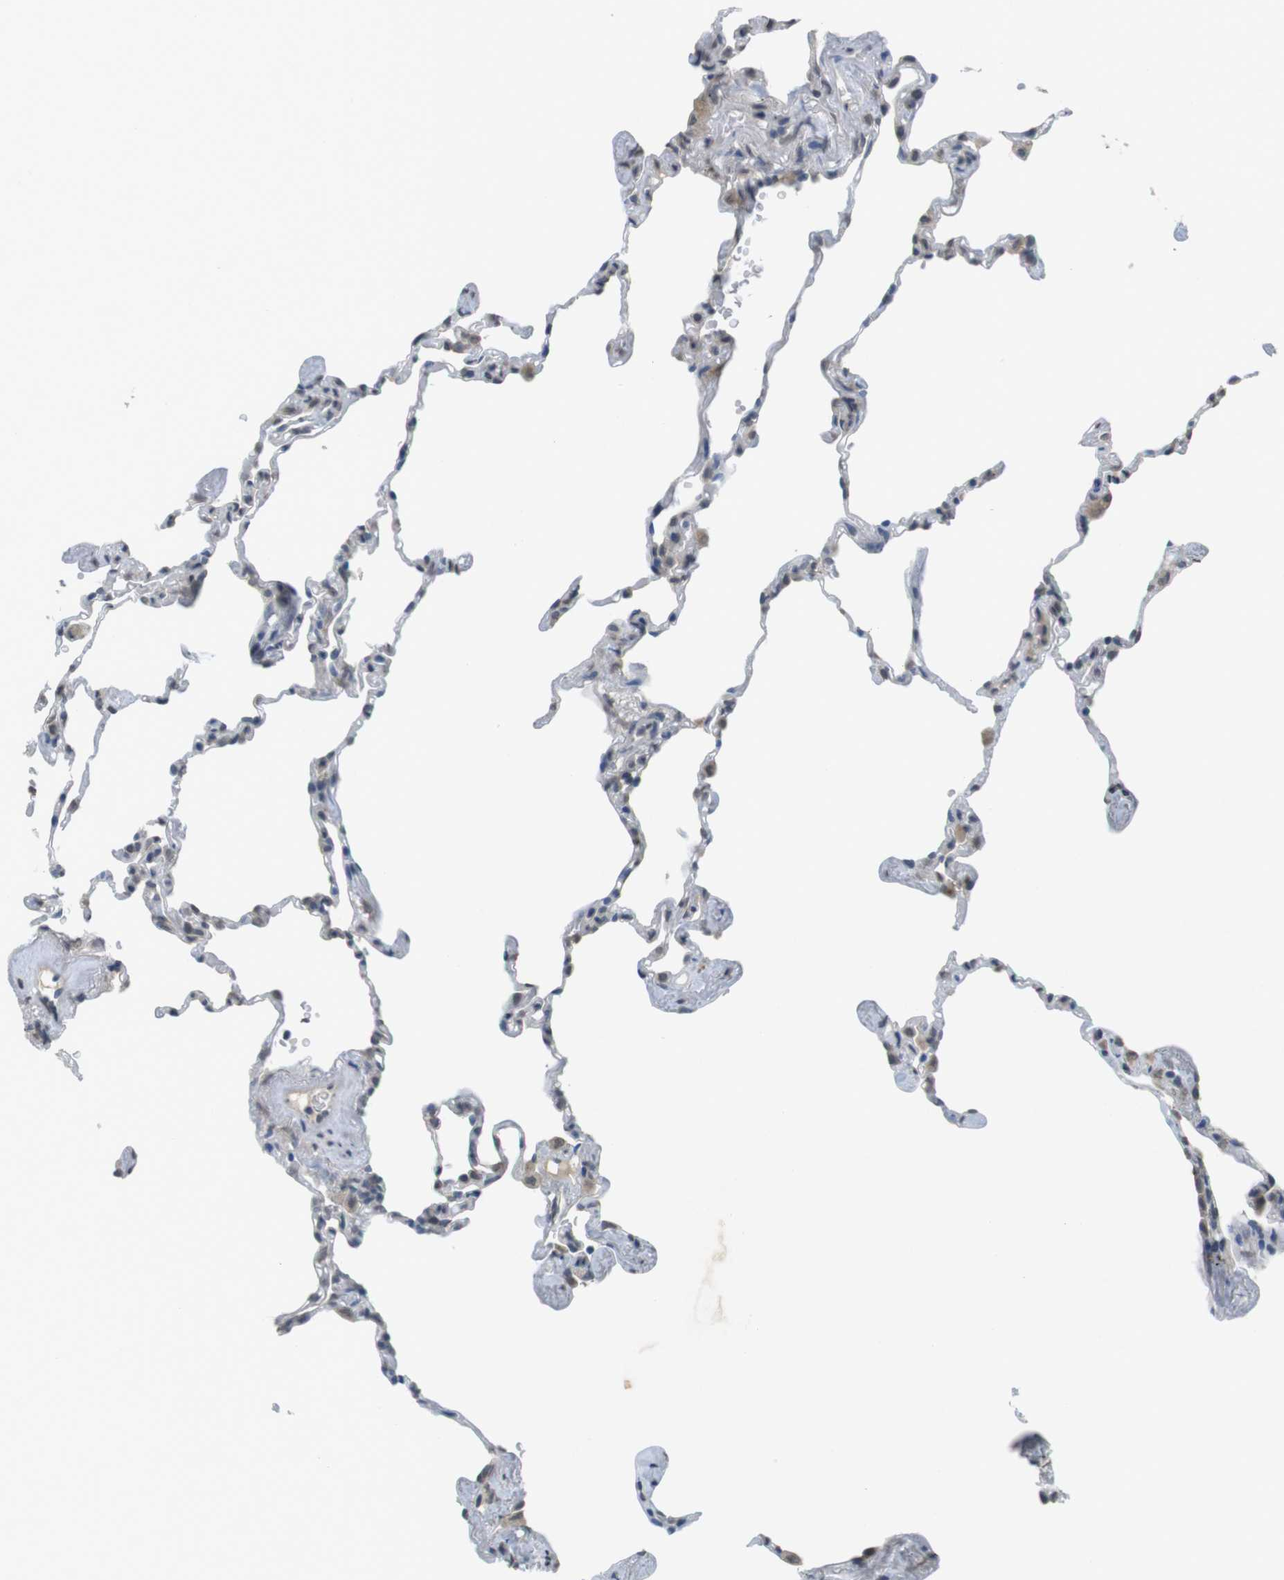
{"staining": {"intensity": "moderate", "quantity": "<25%", "location": "cytoplasmic/membranous"}, "tissue": "lung", "cell_type": "Alveolar cells", "image_type": "normal", "snomed": [{"axis": "morphology", "description": "Normal tissue, NOS"}, {"axis": "topography", "description": "Lung"}], "caption": "Immunohistochemical staining of normal human lung exhibits <25% levels of moderate cytoplasmic/membranous protein expression in about <25% of alveolar cells.", "gene": "FZD10", "patient": {"sex": "male", "age": 59}}